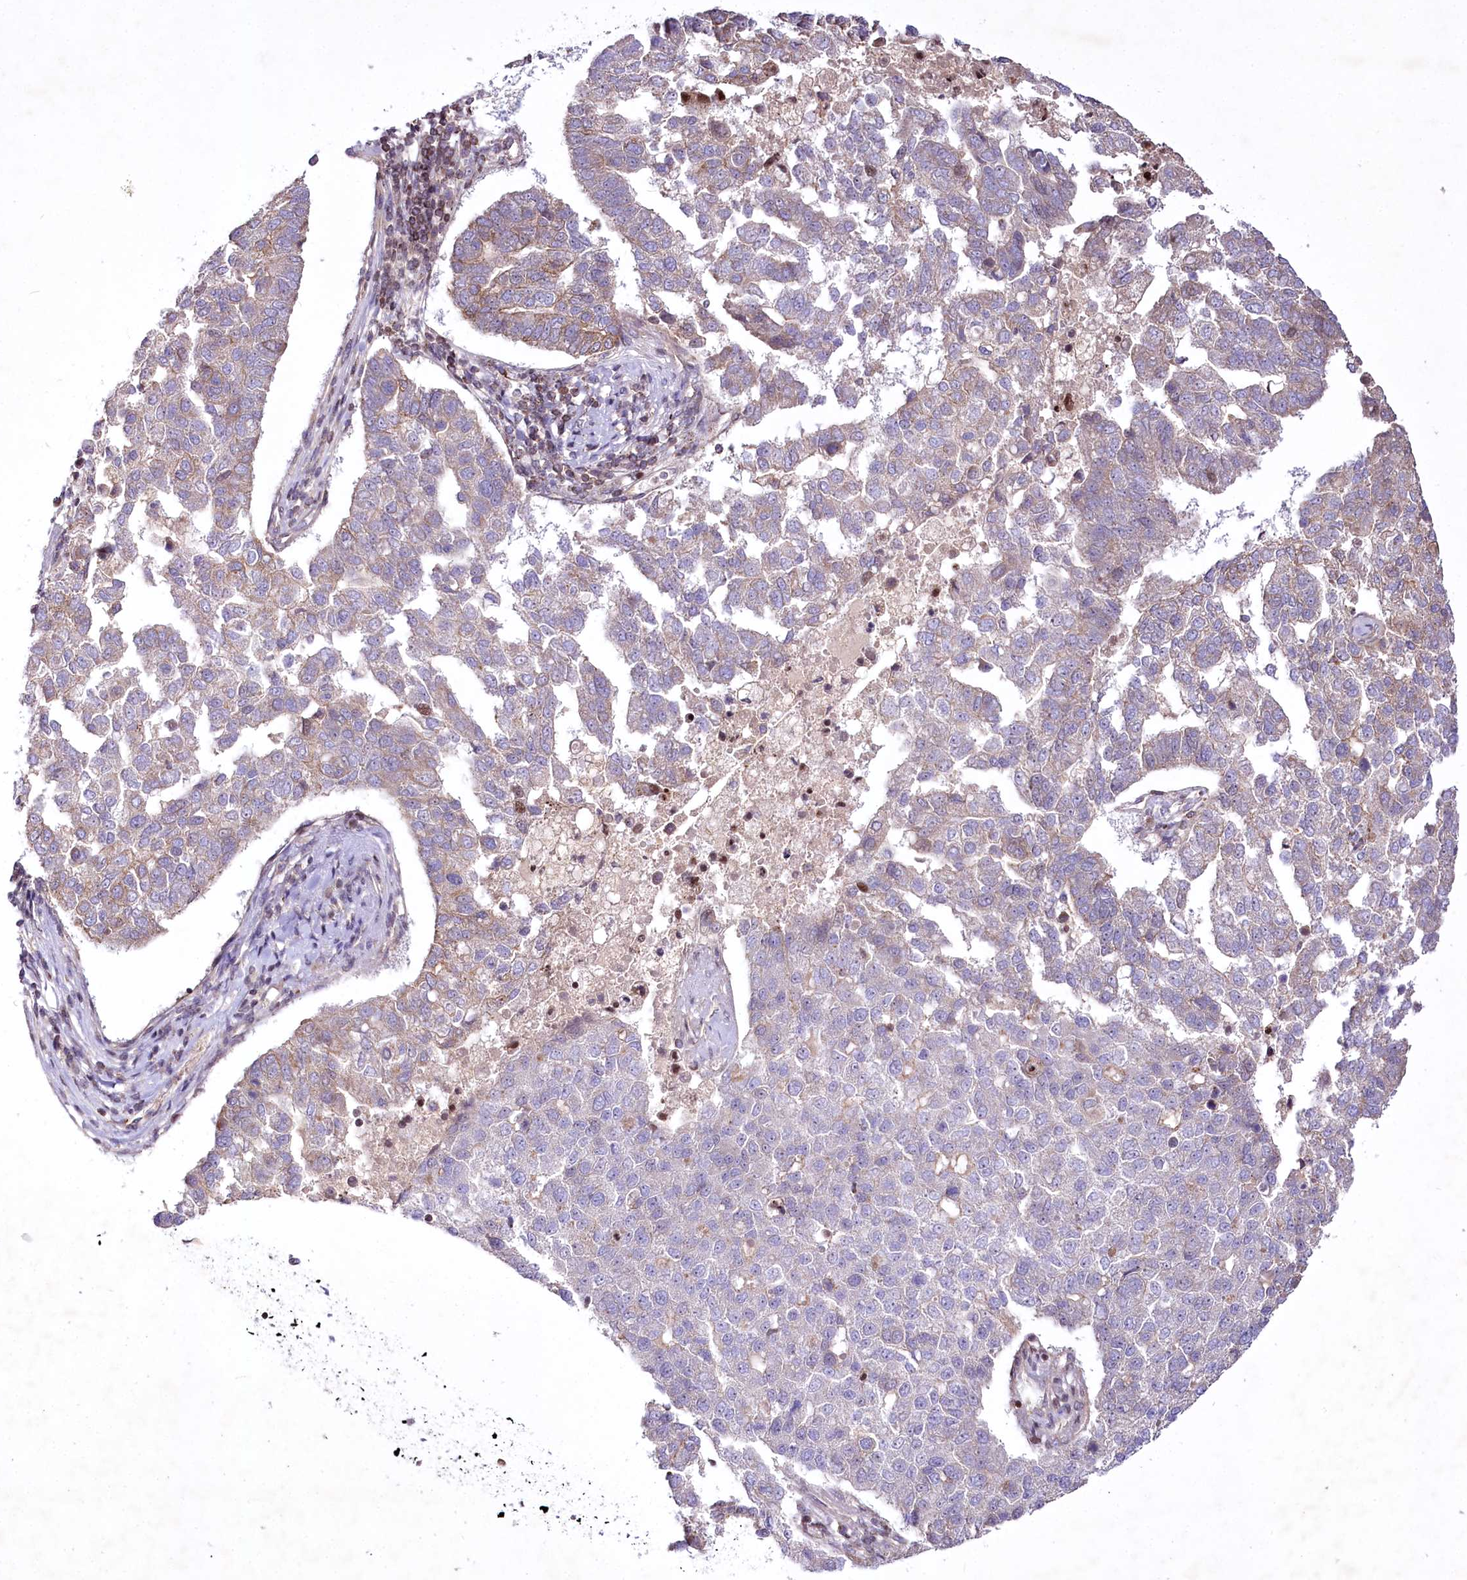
{"staining": {"intensity": "moderate", "quantity": "25%-75%", "location": "cytoplasmic/membranous"}, "tissue": "pancreatic cancer", "cell_type": "Tumor cells", "image_type": "cancer", "snomed": [{"axis": "morphology", "description": "Adenocarcinoma, NOS"}, {"axis": "topography", "description": "Pancreas"}], "caption": "The immunohistochemical stain labels moderate cytoplasmic/membranous staining in tumor cells of pancreatic cancer tissue.", "gene": "ZFYVE27", "patient": {"sex": "female", "age": 61}}